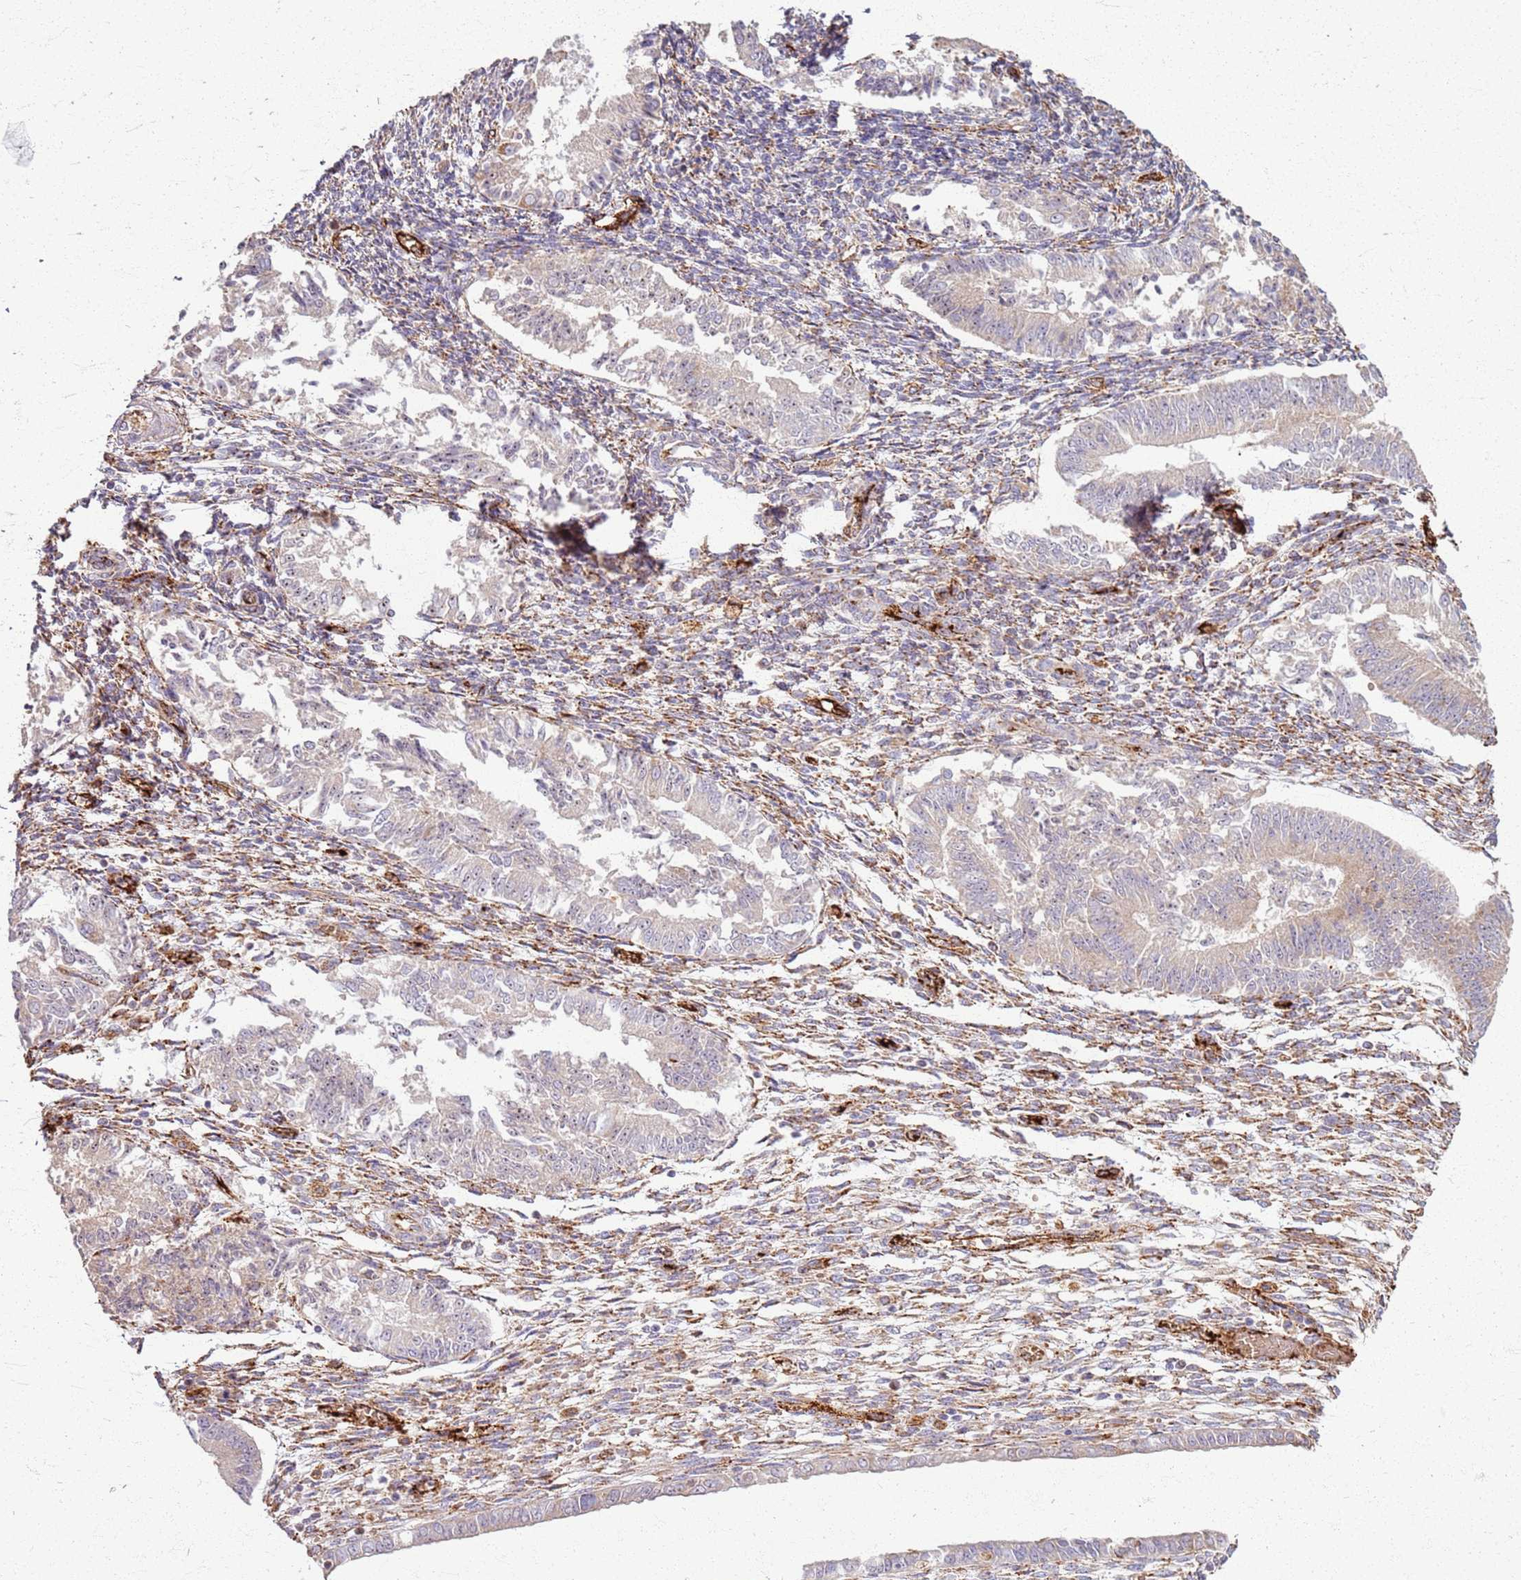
{"staining": {"intensity": "moderate", "quantity": "25%-75%", "location": "cytoplasmic/membranous"}, "tissue": "endometrium", "cell_type": "Cells in endometrial stroma", "image_type": "normal", "snomed": [{"axis": "morphology", "description": "Normal tissue, NOS"}, {"axis": "topography", "description": "Uterus"}, {"axis": "topography", "description": "Endometrium"}], "caption": "Cells in endometrial stroma display medium levels of moderate cytoplasmic/membranous positivity in approximately 25%-75% of cells in benign endometrium.", "gene": "KRI1", "patient": {"sex": "female", "age": 48}}